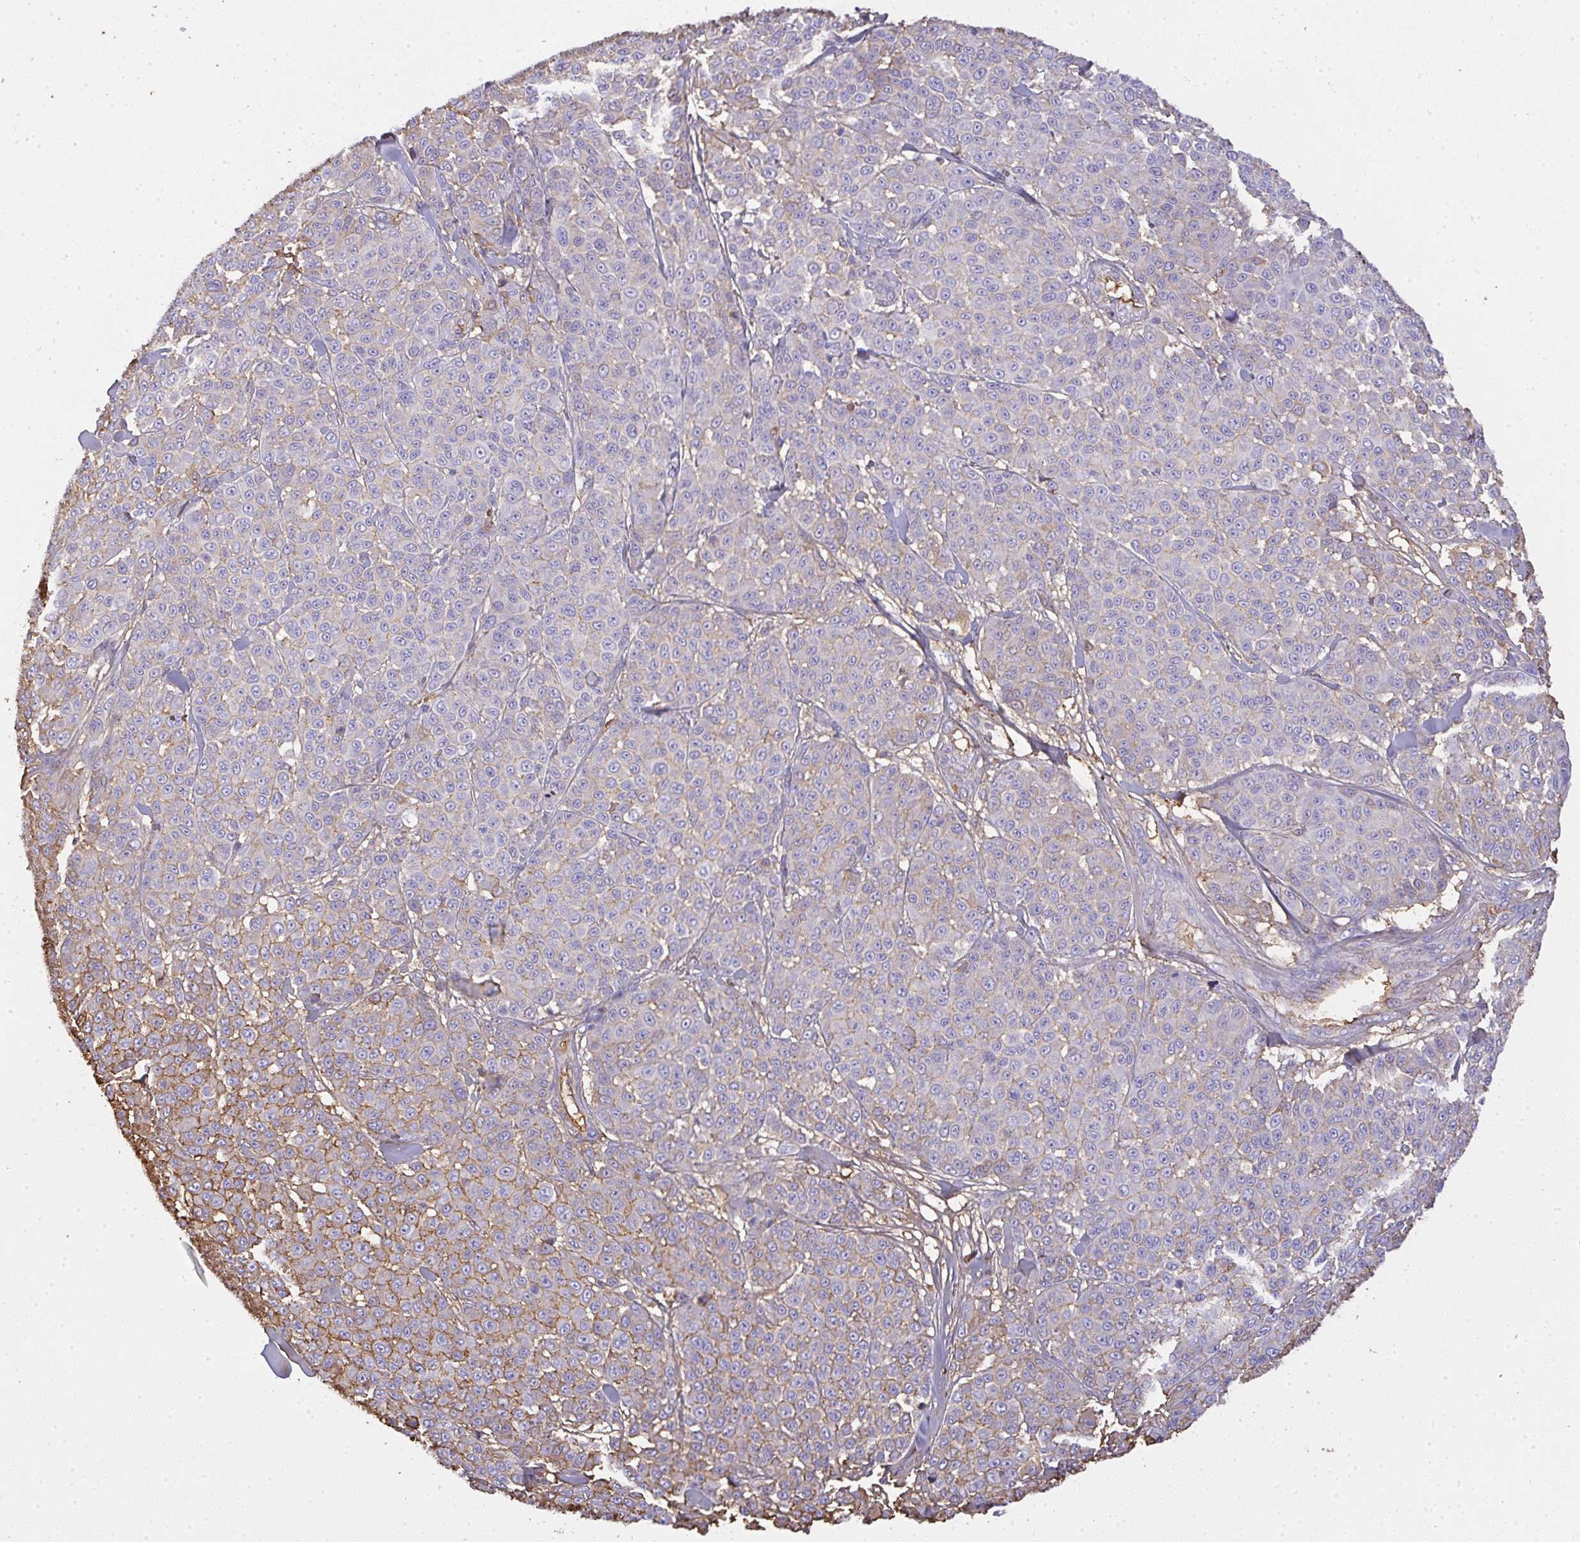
{"staining": {"intensity": "weak", "quantity": "<25%", "location": "cytoplasmic/membranous"}, "tissue": "melanoma", "cell_type": "Tumor cells", "image_type": "cancer", "snomed": [{"axis": "morphology", "description": "Malignant melanoma, NOS"}, {"axis": "topography", "description": "Skin"}], "caption": "Tumor cells show no significant expression in malignant melanoma. The staining is performed using DAB (3,3'-diaminobenzidine) brown chromogen with nuclei counter-stained in using hematoxylin.", "gene": "SMYD5", "patient": {"sex": "male", "age": 46}}